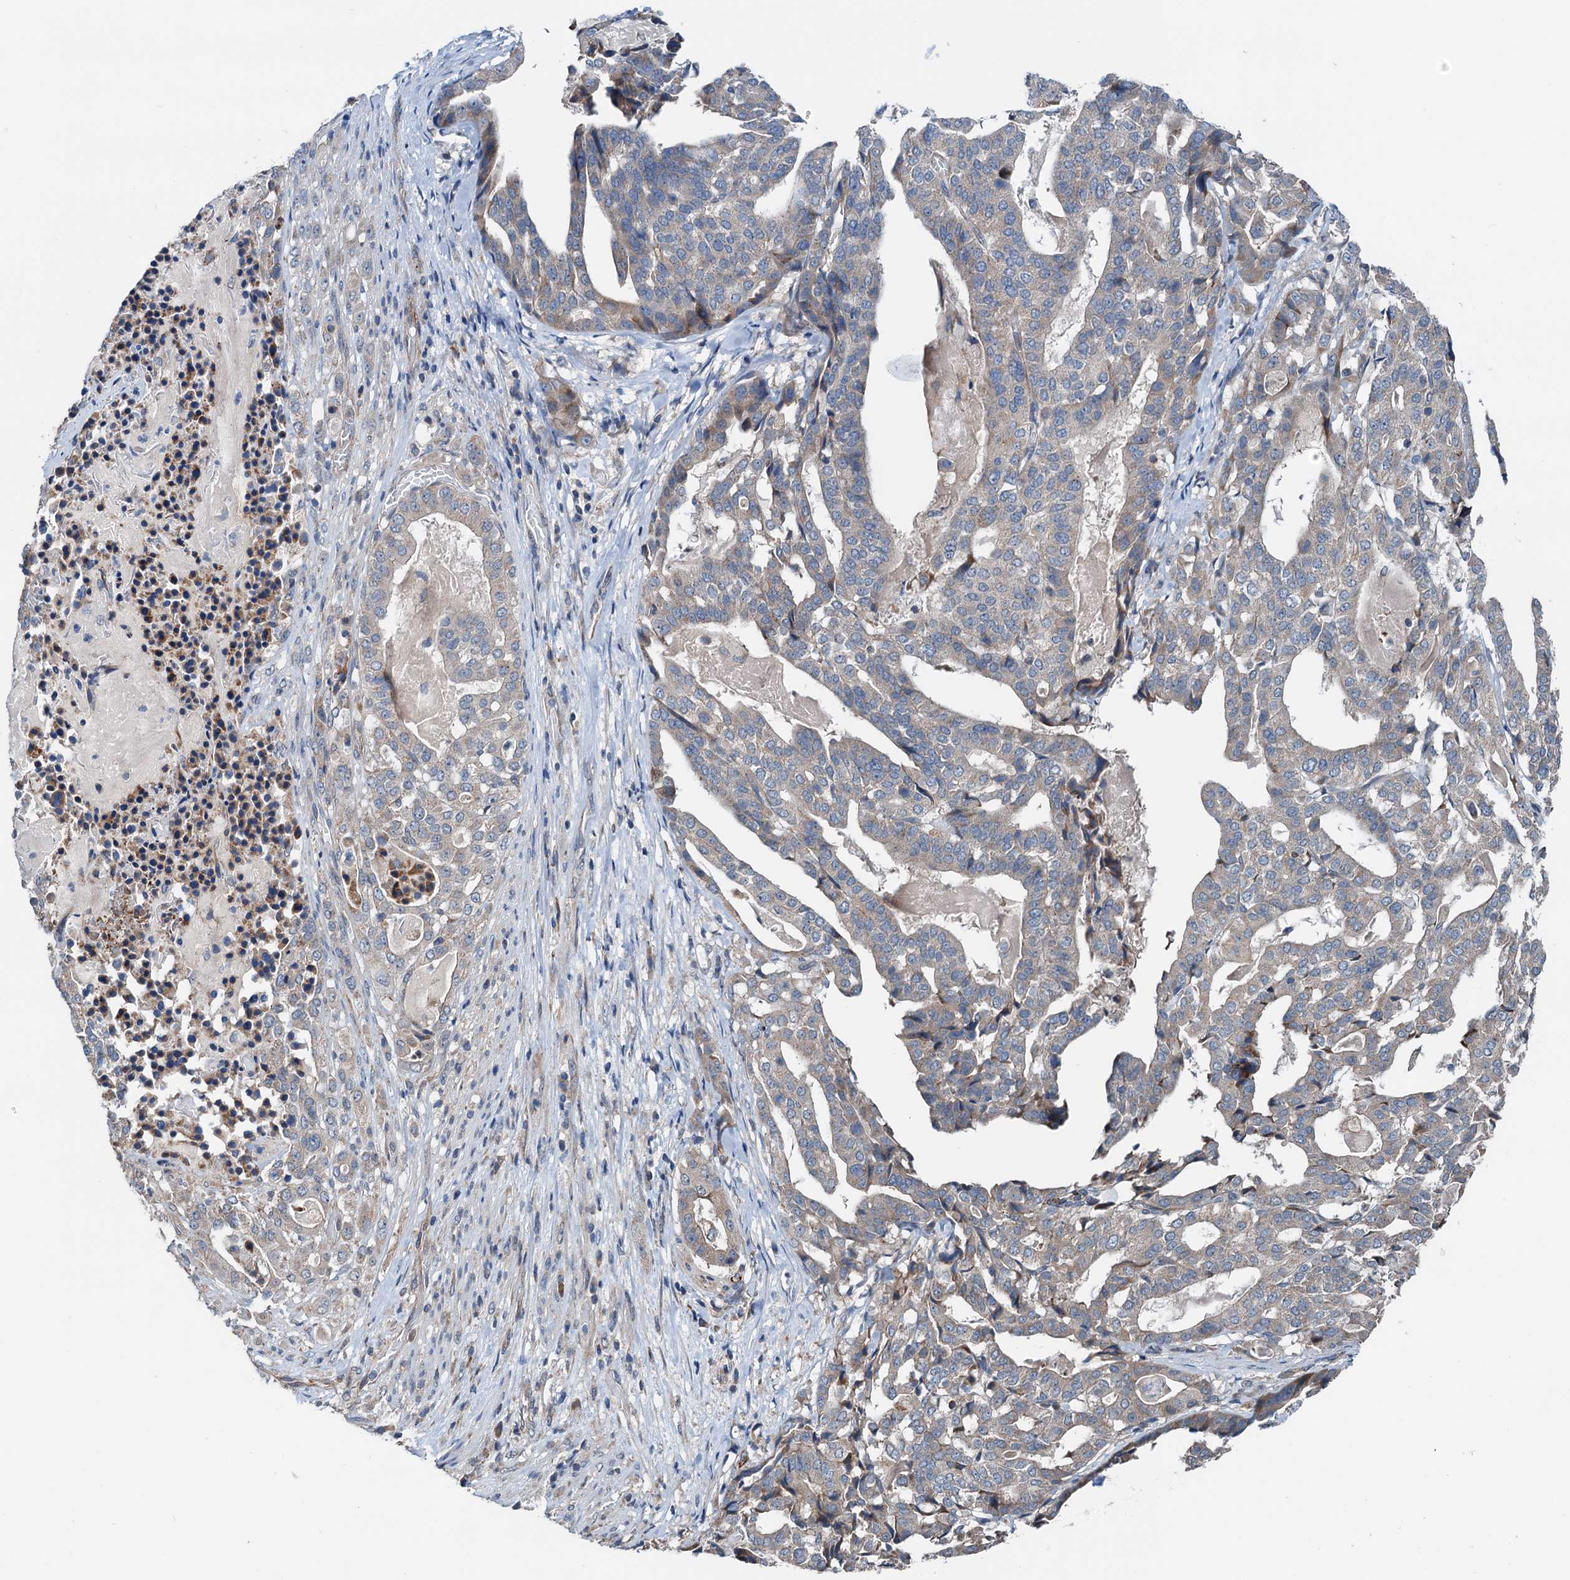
{"staining": {"intensity": "weak", "quantity": ">75%", "location": "cytoplasmic/membranous"}, "tissue": "stomach cancer", "cell_type": "Tumor cells", "image_type": "cancer", "snomed": [{"axis": "morphology", "description": "Adenocarcinoma, NOS"}, {"axis": "topography", "description": "Stomach"}], "caption": "IHC histopathology image of neoplastic tissue: stomach adenocarcinoma stained using immunohistochemistry exhibits low levels of weak protein expression localized specifically in the cytoplasmic/membranous of tumor cells, appearing as a cytoplasmic/membranous brown color.", "gene": "ELAC1", "patient": {"sex": "male", "age": 48}}